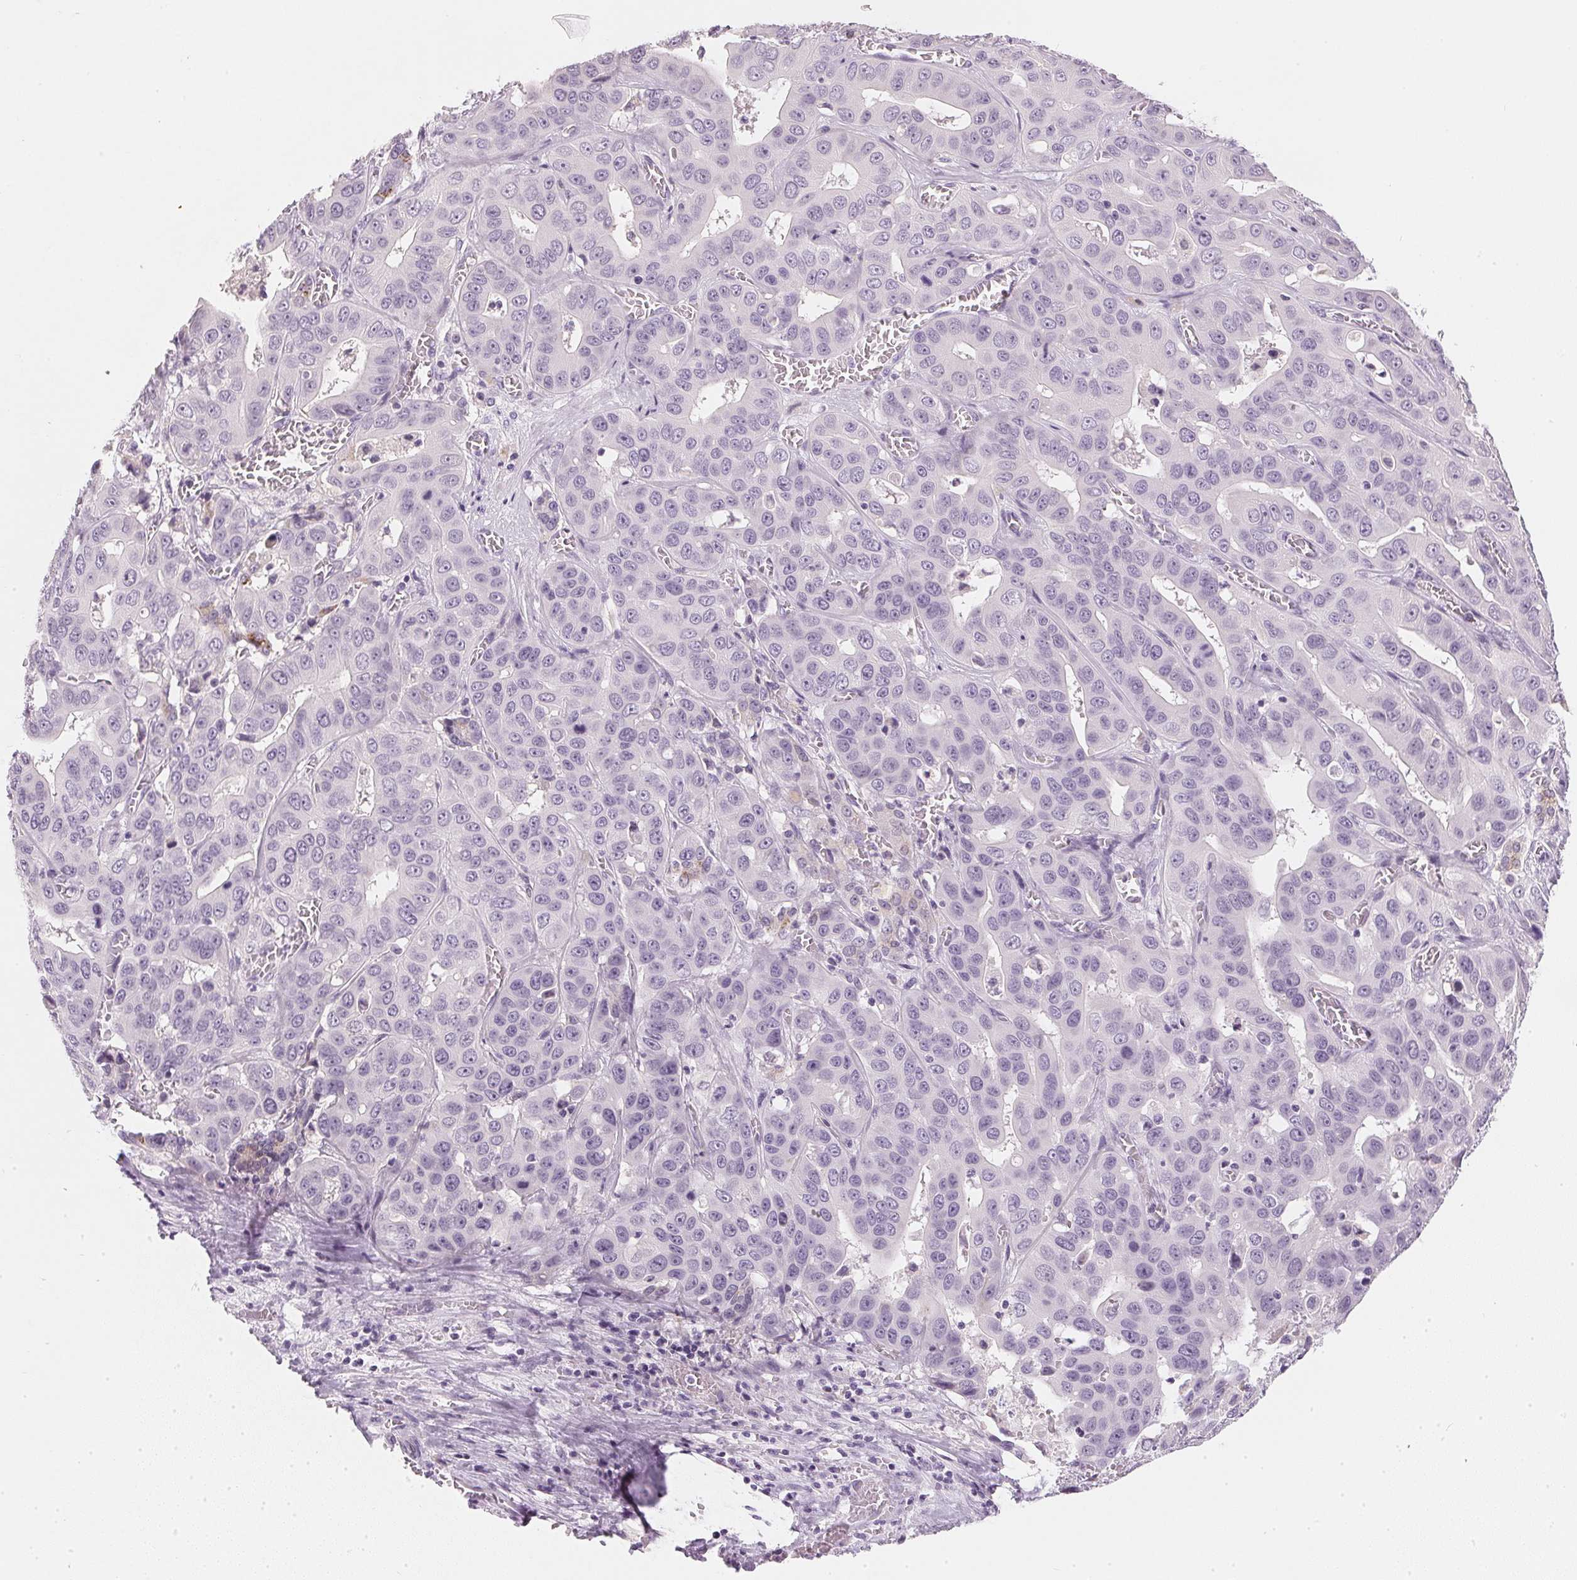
{"staining": {"intensity": "negative", "quantity": "none", "location": "none"}, "tissue": "liver cancer", "cell_type": "Tumor cells", "image_type": "cancer", "snomed": [{"axis": "morphology", "description": "Cholangiocarcinoma"}, {"axis": "topography", "description": "Liver"}], "caption": "Immunohistochemistry photomicrograph of cholangiocarcinoma (liver) stained for a protein (brown), which shows no expression in tumor cells. (Brightfield microscopy of DAB (3,3'-diaminobenzidine) immunohistochemistry at high magnification).", "gene": "CHST4", "patient": {"sex": "female", "age": 52}}